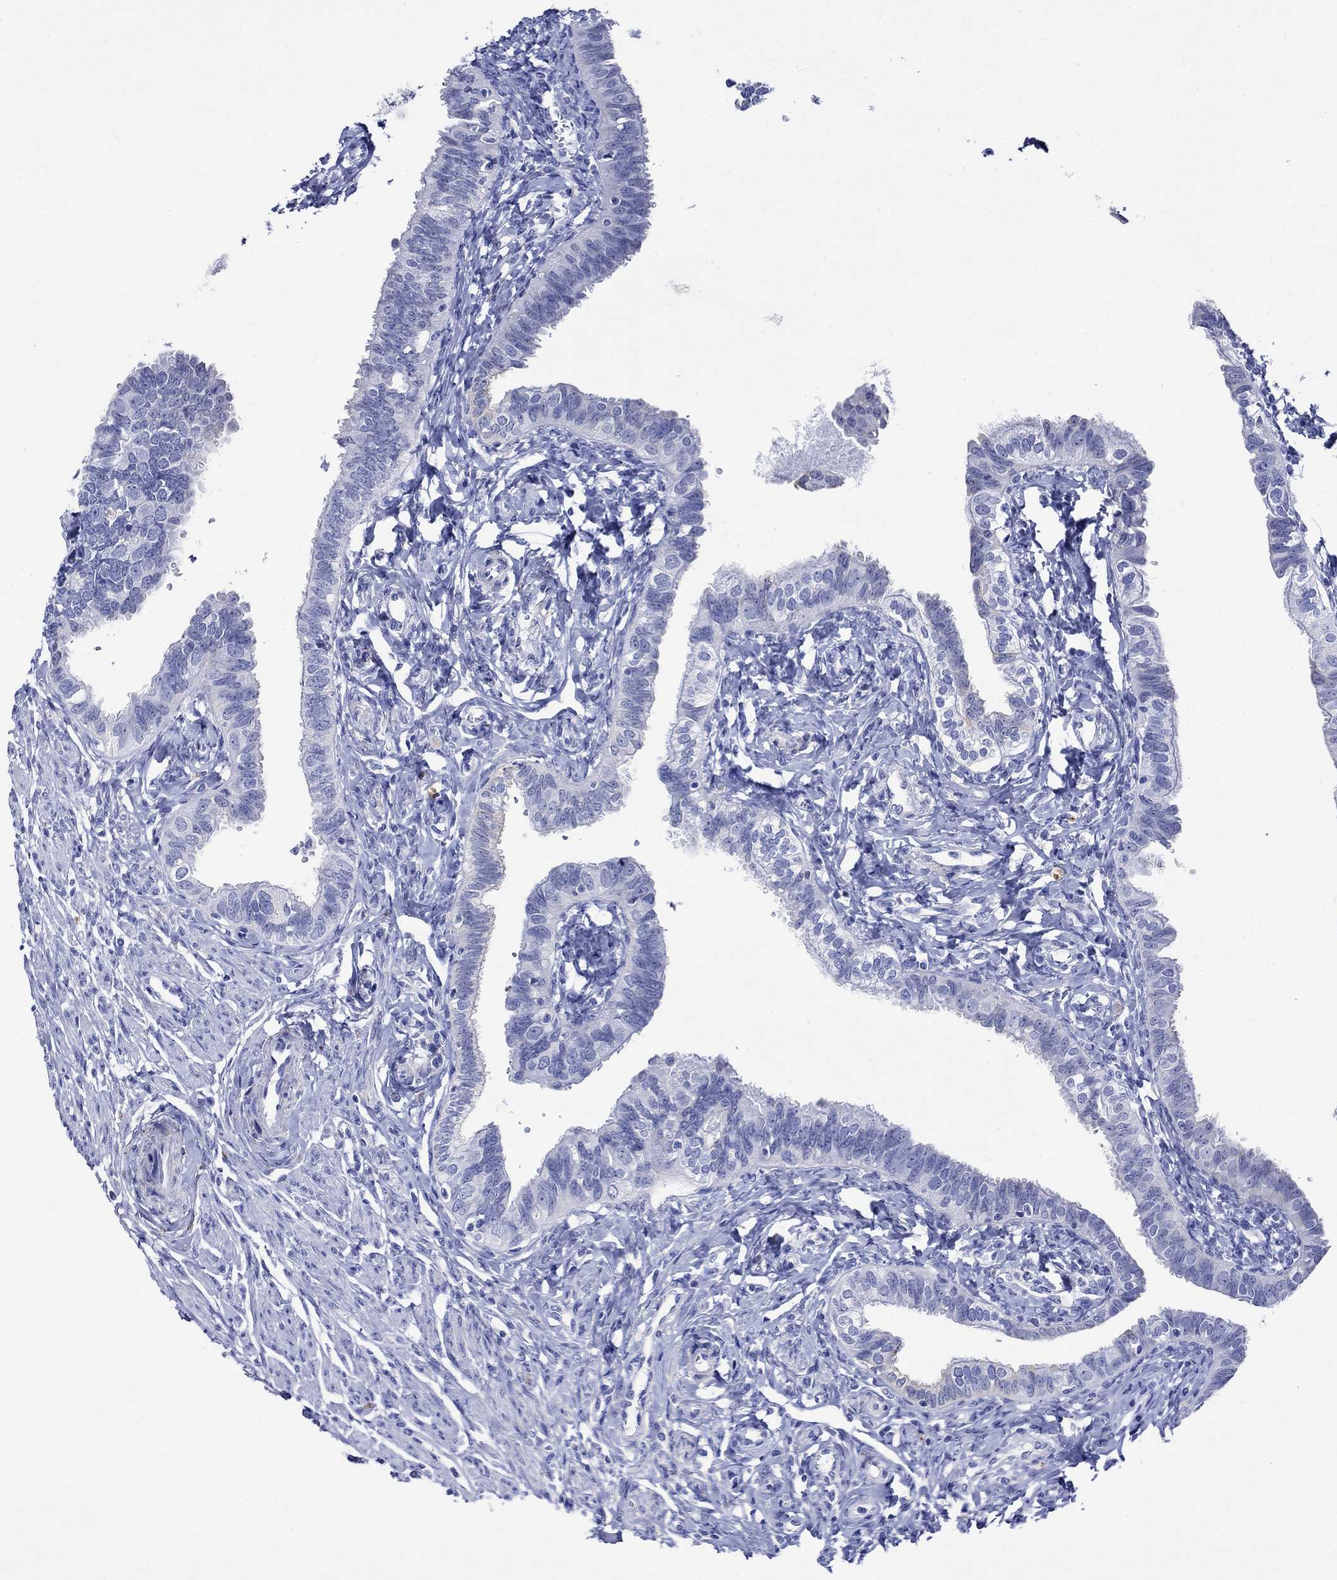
{"staining": {"intensity": "negative", "quantity": "none", "location": "none"}, "tissue": "fallopian tube", "cell_type": "Glandular cells", "image_type": "normal", "snomed": [{"axis": "morphology", "description": "Normal tissue, NOS"}, {"axis": "topography", "description": "Fallopian tube"}], "caption": "Micrograph shows no significant protein staining in glandular cells of unremarkable fallopian tube.", "gene": "CRYAB", "patient": {"sex": "female", "age": 54}}